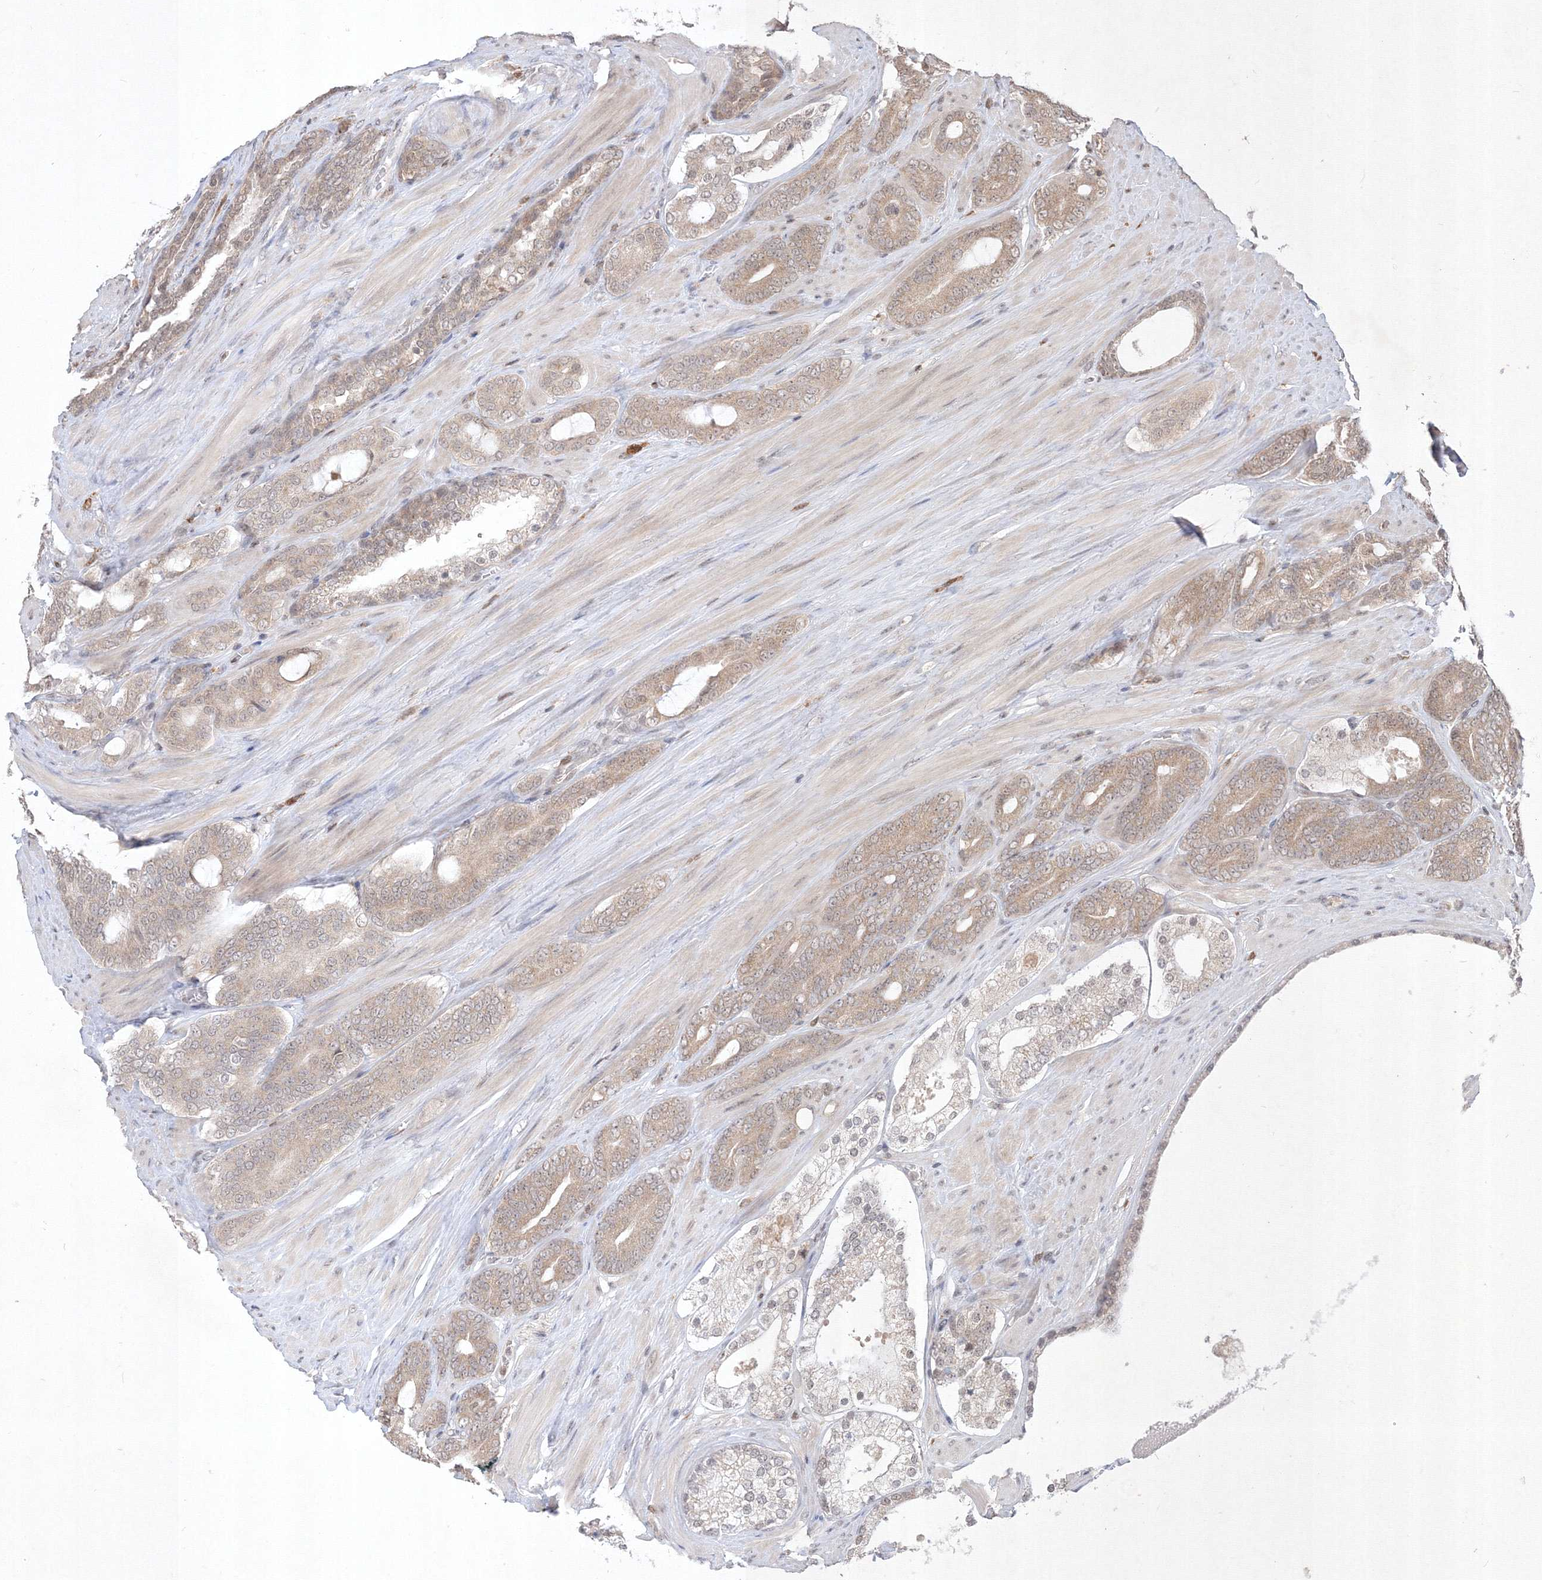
{"staining": {"intensity": "weak", "quantity": ">75%", "location": "cytoplasmic/membranous"}, "tissue": "prostate cancer", "cell_type": "Tumor cells", "image_type": "cancer", "snomed": [{"axis": "morphology", "description": "Adenocarcinoma, Low grade"}, {"axis": "topography", "description": "Prostate"}], "caption": "Tumor cells display weak cytoplasmic/membranous positivity in about >75% of cells in prostate cancer.", "gene": "TAB1", "patient": {"sex": "male", "age": 63}}